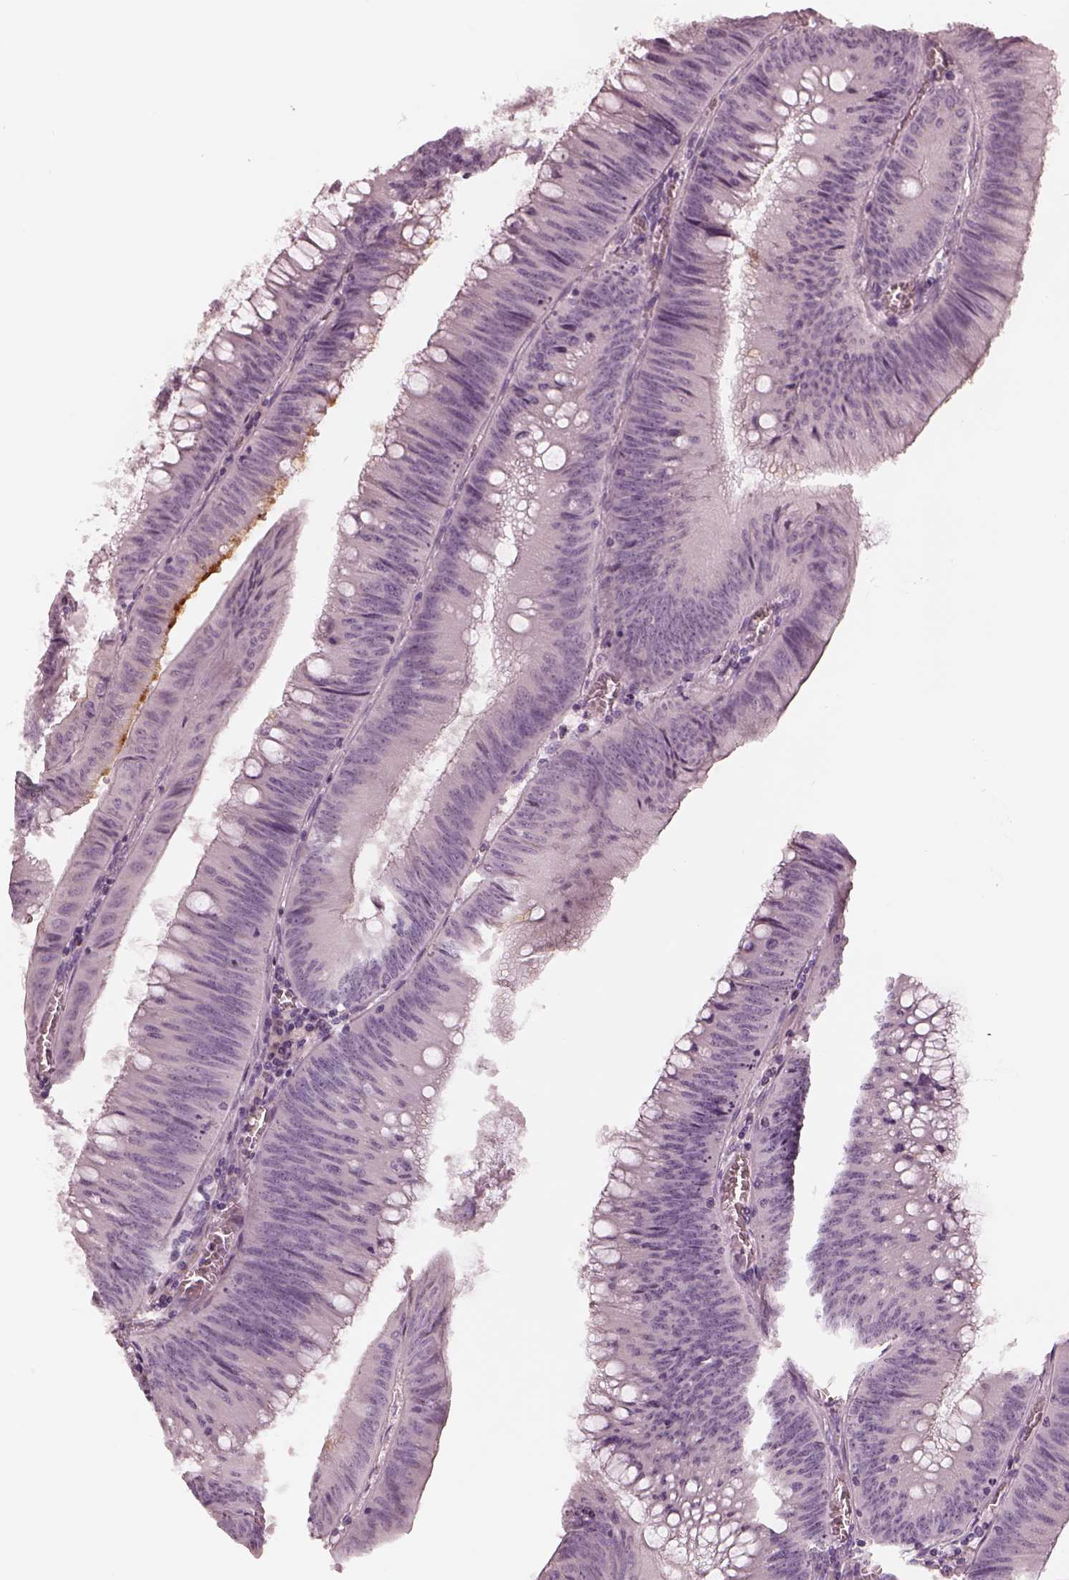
{"staining": {"intensity": "negative", "quantity": "none", "location": "none"}, "tissue": "colorectal cancer", "cell_type": "Tumor cells", "image_type": "cancer", "snomed": [{"axis": "morphology", "description": "Adenocarcinoma, NOS"}, {"axis": "topography", "description": "Rectum"}], "caption": "An image of colorectal cancer stained for a protein displays no brown staining in tumor cells. The staining was performed using DAB (3,3'-diaminobenzidine) to visualize the protein expression in brown, while the nuclei were stained in blue with hematoxylin (Magnification: 20x).", "gene": "MIA", "patient": {"sex": "female", "age": 72}}